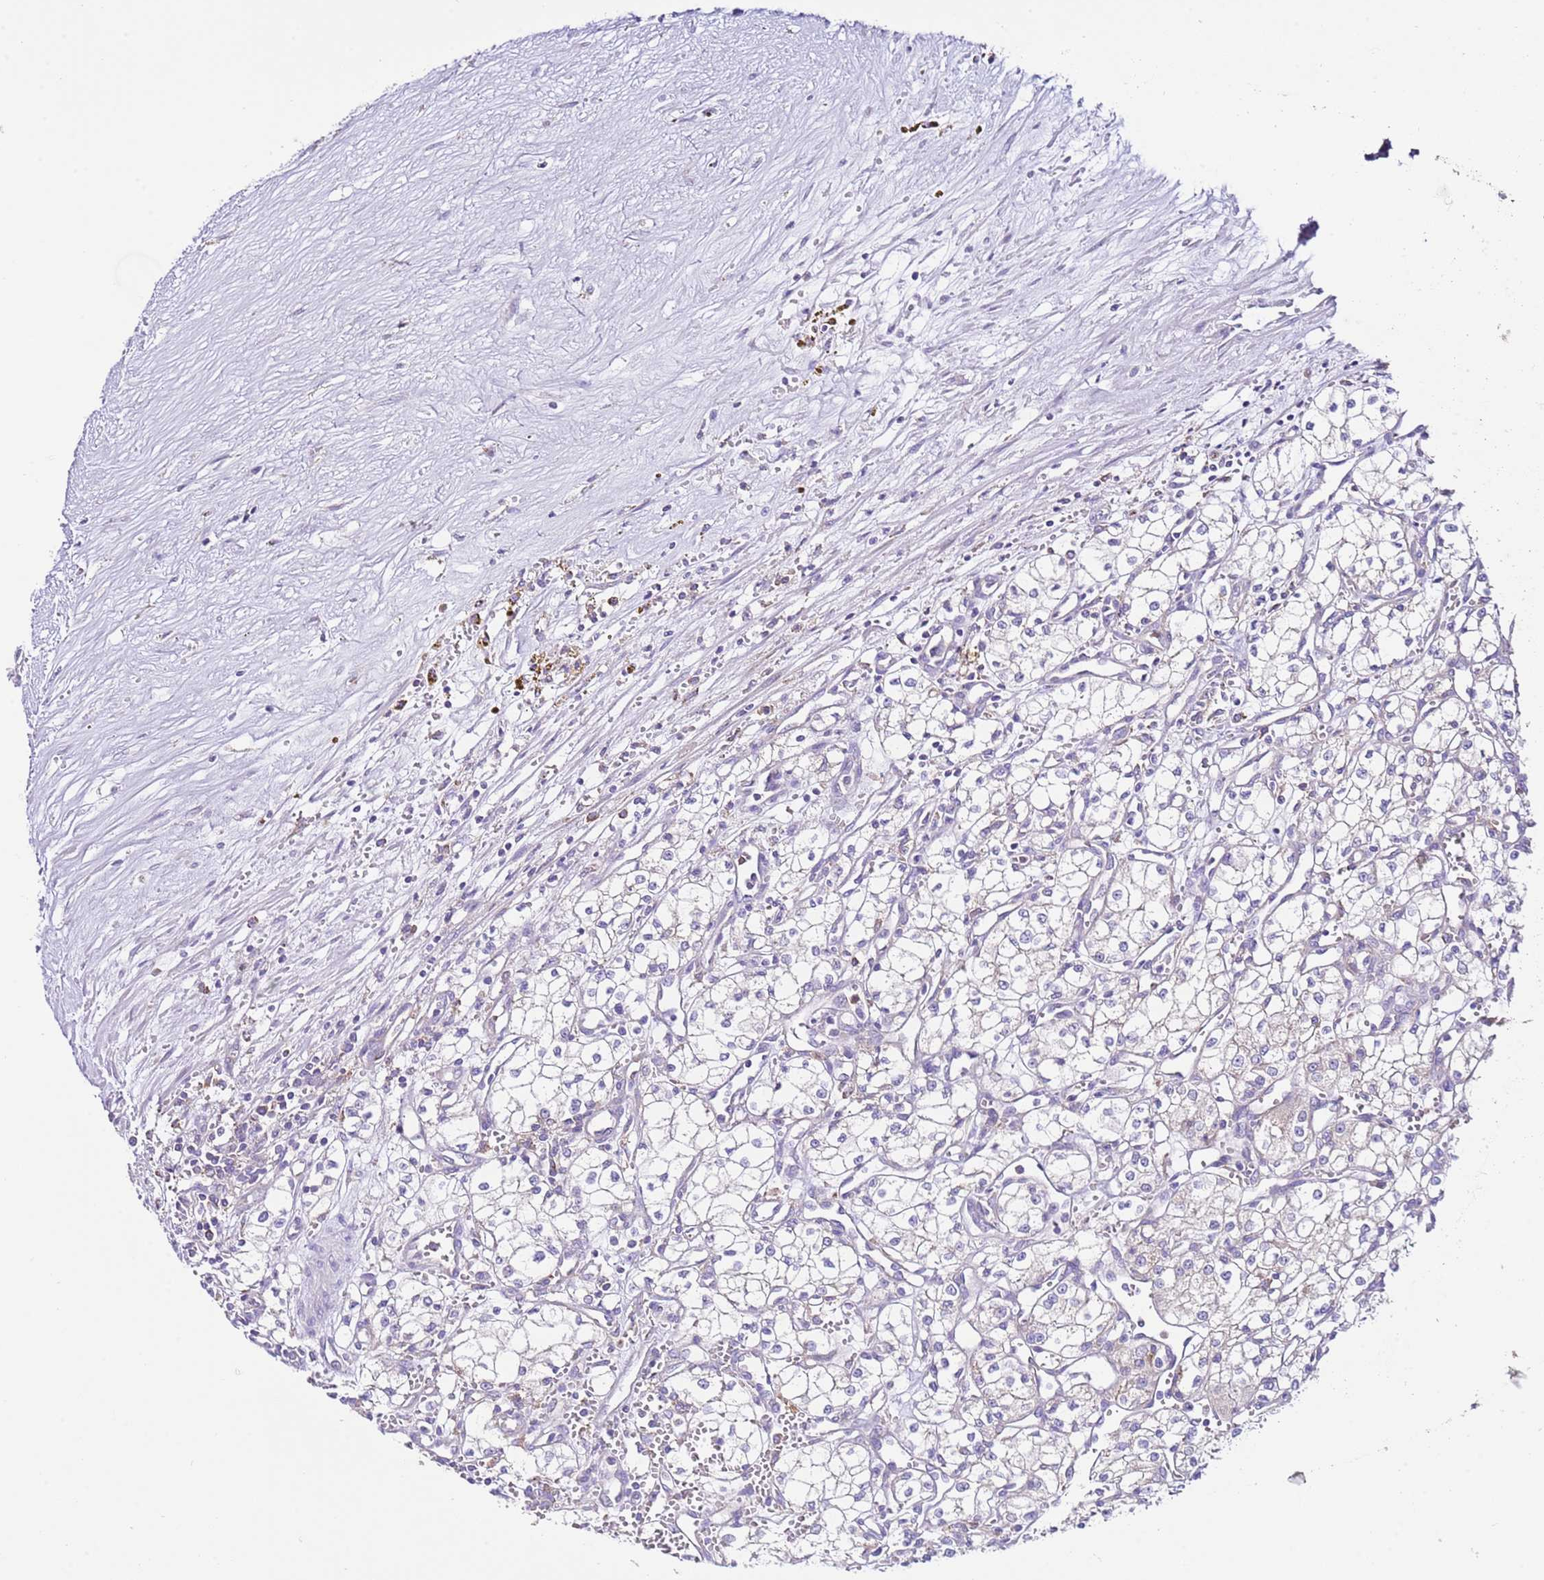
{"staining": {"intensity": "negative", "quantity": "none", "location": "none"}, "tissue": "renal cancer", "cell_type": "Tumor cells", "image_type": "cancer", "snomed": [{"axis": "morphology", "description": "Adenocarcinoma, NOS"}, {"axis": "topography", "description": "Kidney"}], "caption": "This histopathology image is of renal adenocarcinoma stained with IHC to label a protein in brown with the nuclei are counter-stained blue. There is no positivity in tumor cells.", "gene": "RPS10", "patient": {"sex": "male", "age": 59}}